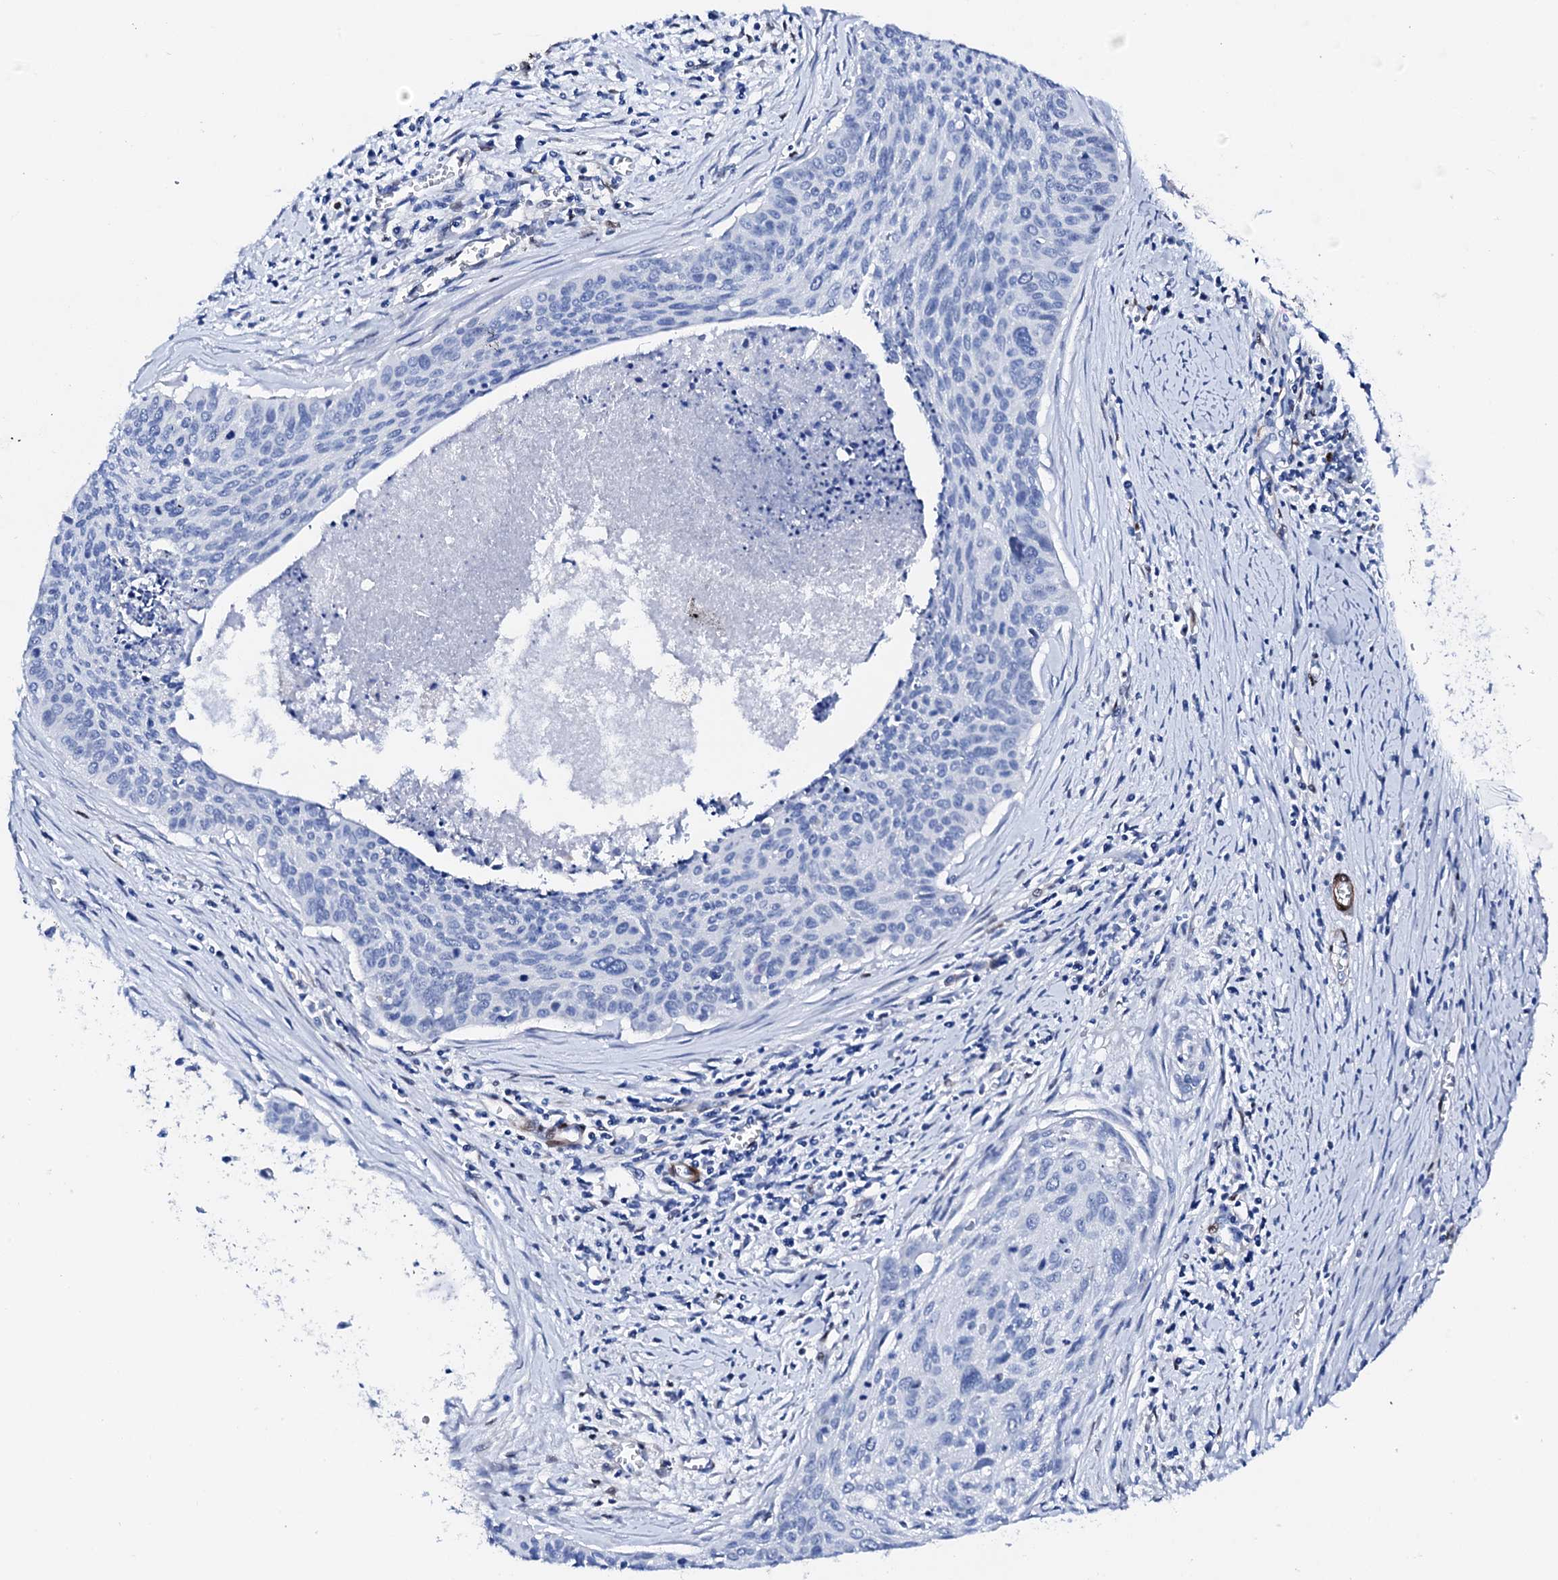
{"staining": {"intensity": "negative", "quantity": "none", "location": "none"}, "tissue": "cervical cancer", "cell_type": "Tumor cells", "image_type": "cancer", "snomed": [{"axis": "morphology", "description": "Squamous cell carcinoma, NOS"}, {"axis": "topography", "description": "Cervix"}], "caption": "High power microscopy micrograph of an IHC photomicrograph of cervical squamous cell carcinoma, revealing no significant expression in tumor cells. (DAB immunohistochemistry (IHC) with hematoxylin counter stain).", "gene": "NRIP2", "patient": {"sex": "female", "age": 55}}